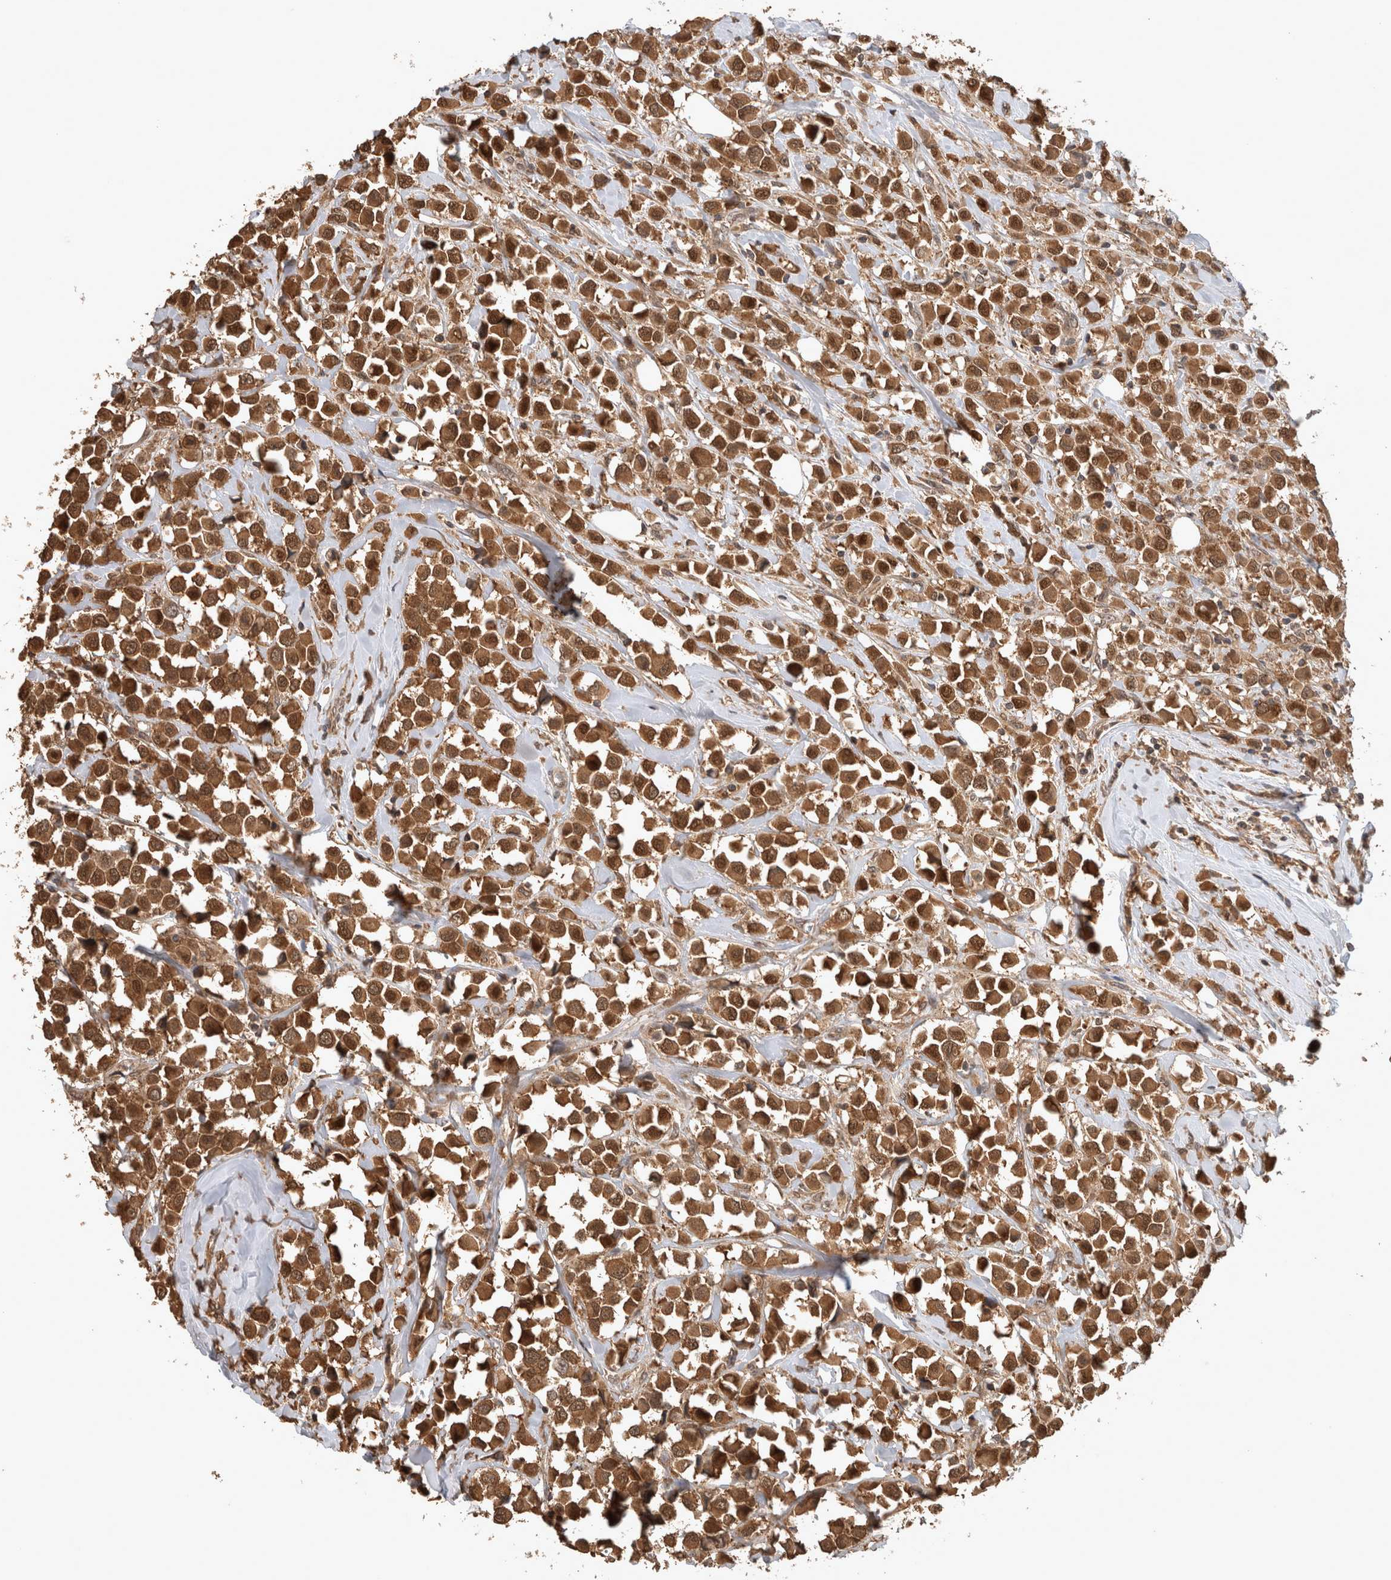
{"staining": {"intensity": "strong", "quantity": ">75%", "location": "cytoplasmic/membranous,nuclear"}, "tissue": "breast cancer", "cell_type": "Tumor cells", "image_type": "cancer", "snomed": [{"axis": "morphology", "description": "Duct carcinoma"}, {"axis": "topography", "description": "Breast"}], "caption": "IHC (DAB (3,3'-diaminobenzidine)) staining of human breast invasive ductal carcinoma demonstrates strong cytoplasmic/membranous and nuclear protein expression in approximately >75% of tumor cells.", "gene": "OTUD7B", "patient": {"sex": "female", "age": 61}}